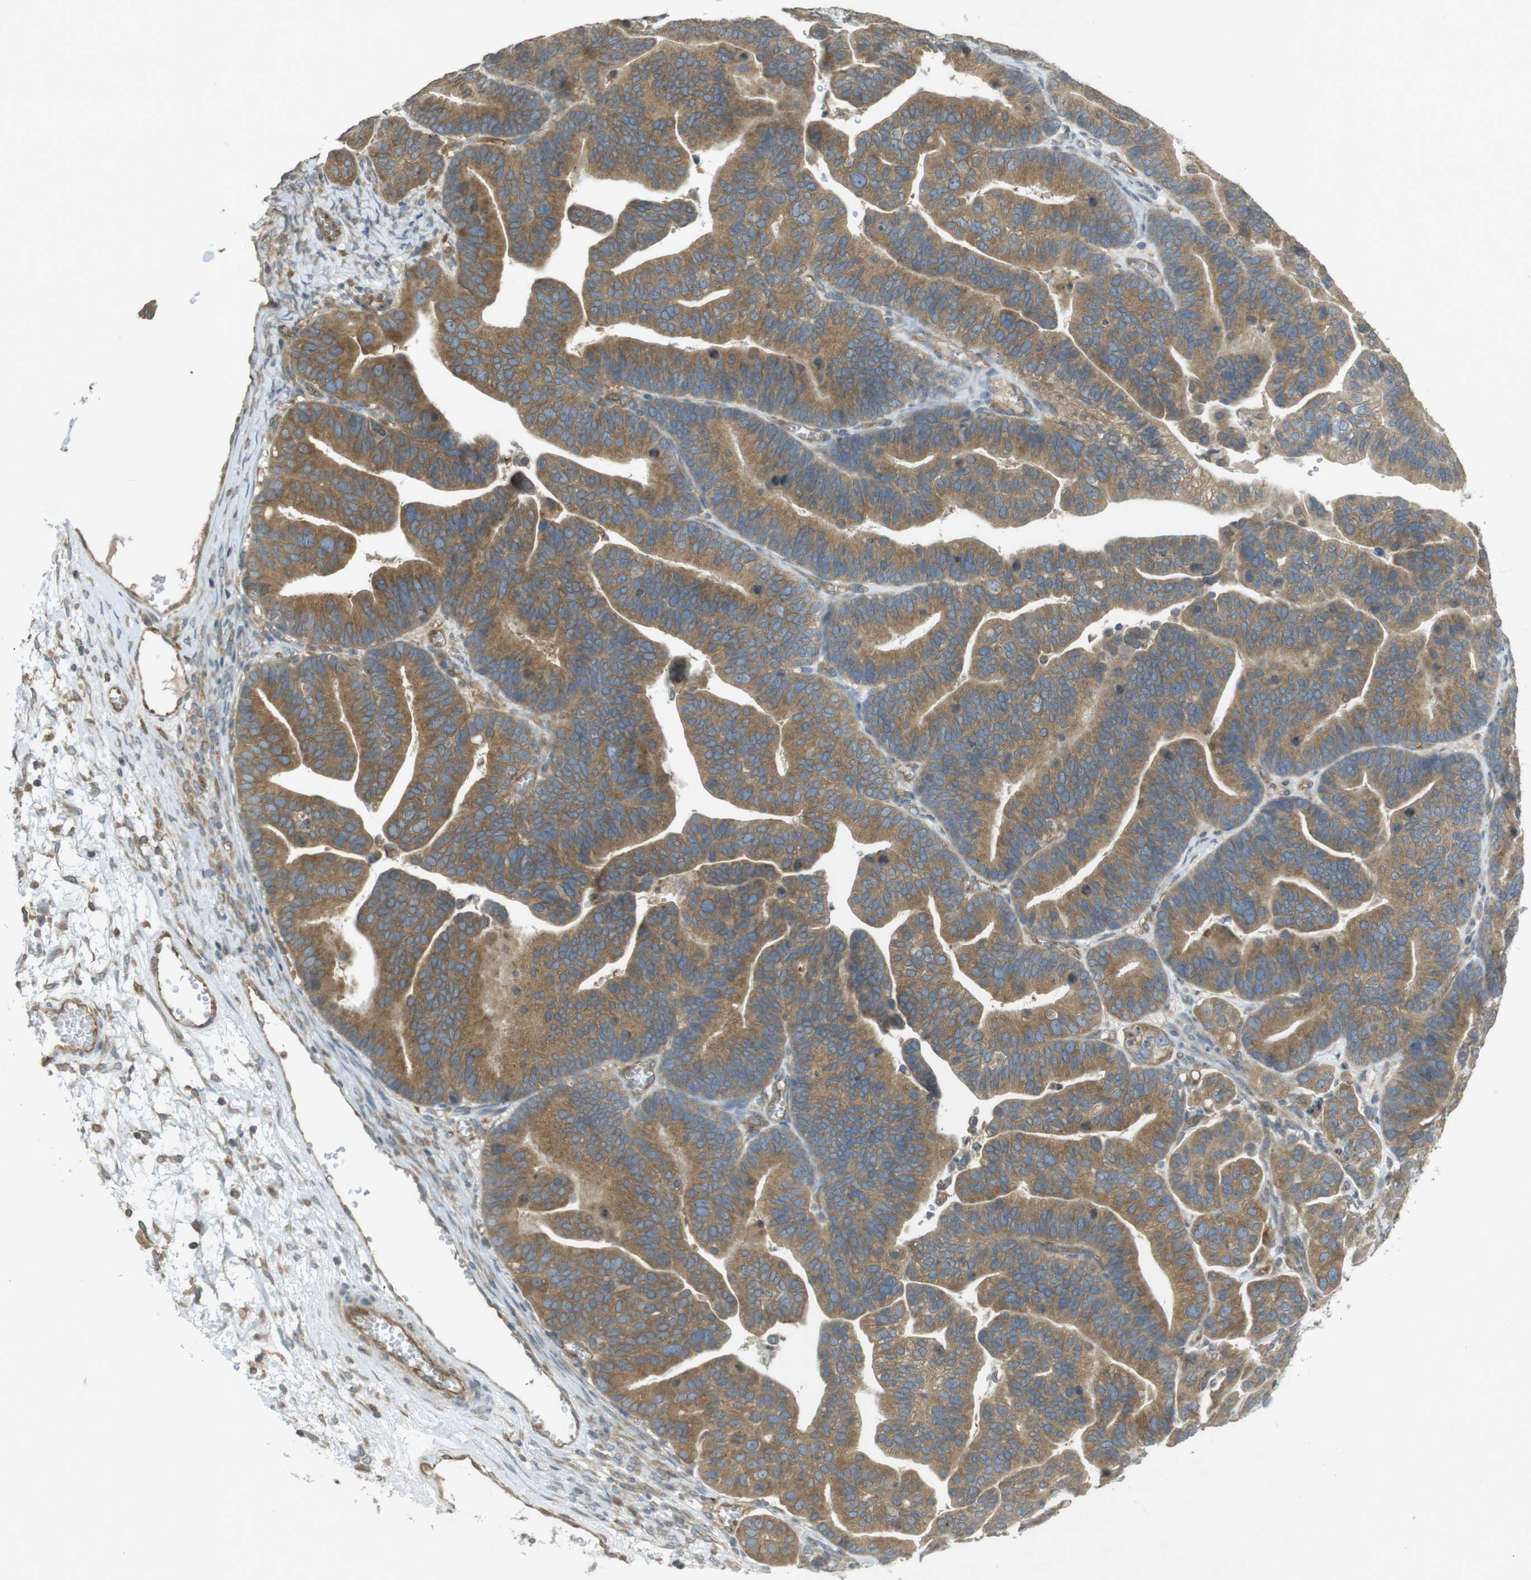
{"staining": {"intensity": "moderate", "quantity": ">75%", "location": "cytoplasmic/membranous"}, "tissue": "ovarian cancer", "cell_type": "Tumor cells", "image_type": "cancer", "snomed": [{"axis": "morphology", "description": "Cystadenocarcinoma, serous, NOS"}, {"axis": "topography", "description": "Ovary"}], "caption": "Protein expression analysis of ovarian serous cystadenocarcinoma reveals moderate cytoplasmic/membranous positivity in about >75% of tumor cells. (Brightfield microscopy of DAB IHC at high magnification).", "gene": "KIF5B", "patient": {"sex": "female", "age": 56}}